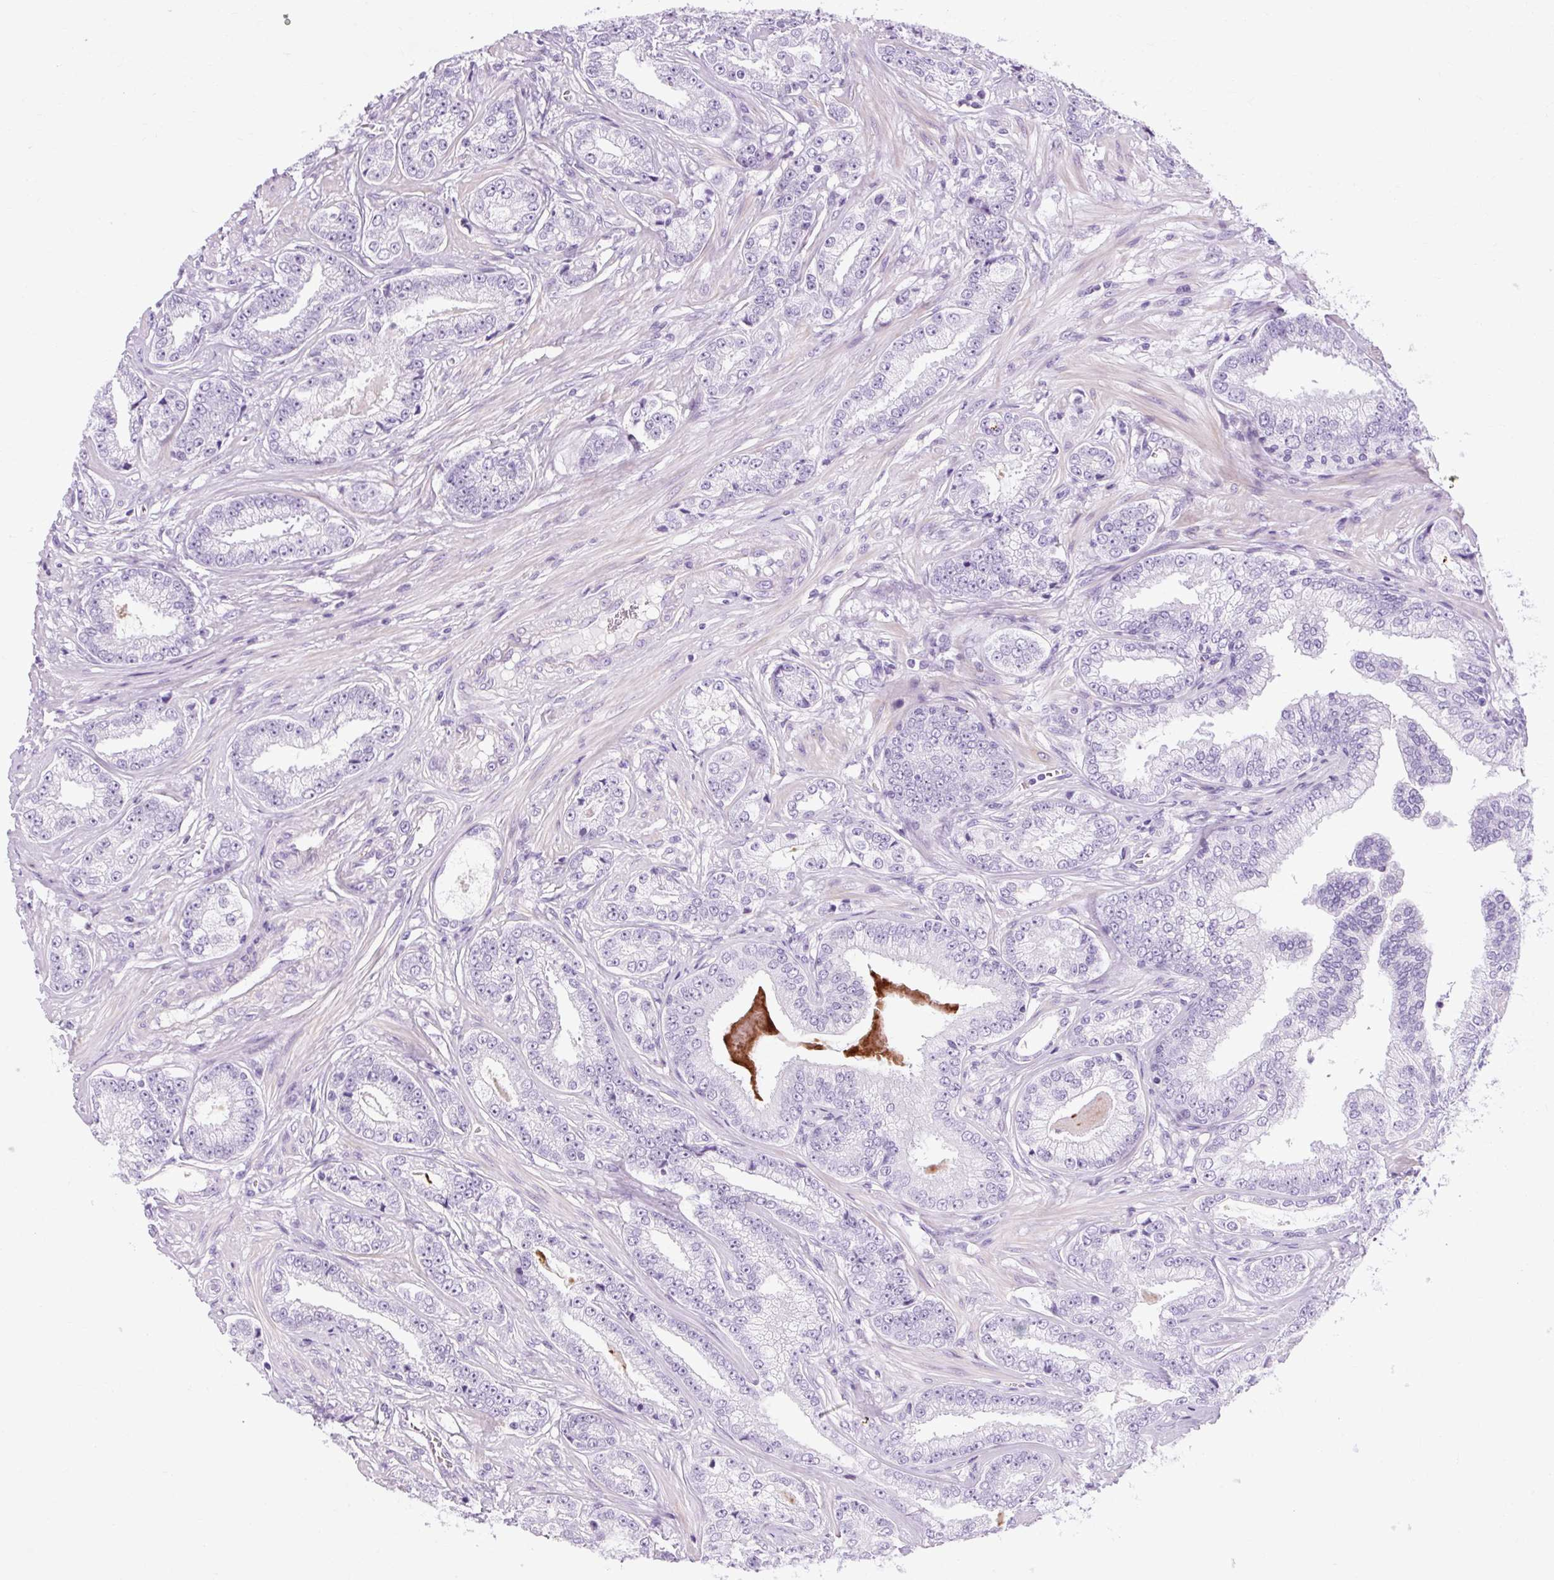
{"staining": {"intensity": "negative", "quantity": "none", "location": "none"}, "tissue": "prostate cancer", "cell_type": "Tumor cells", "image_type": "cancer", "snomed": [{"axis": "morphology", "description": "Adenocarcinoma, Low grade"}, {"axis": "topography", "description": "Prostate"}], "caption": "This is an immunohistochemistry photomicrograph of human adenocarcinoma (low-grade) (prostate). There is no expression in tumor cells.", "gene": "OOEP", "patient": {"sex": "male", "age": 61}}